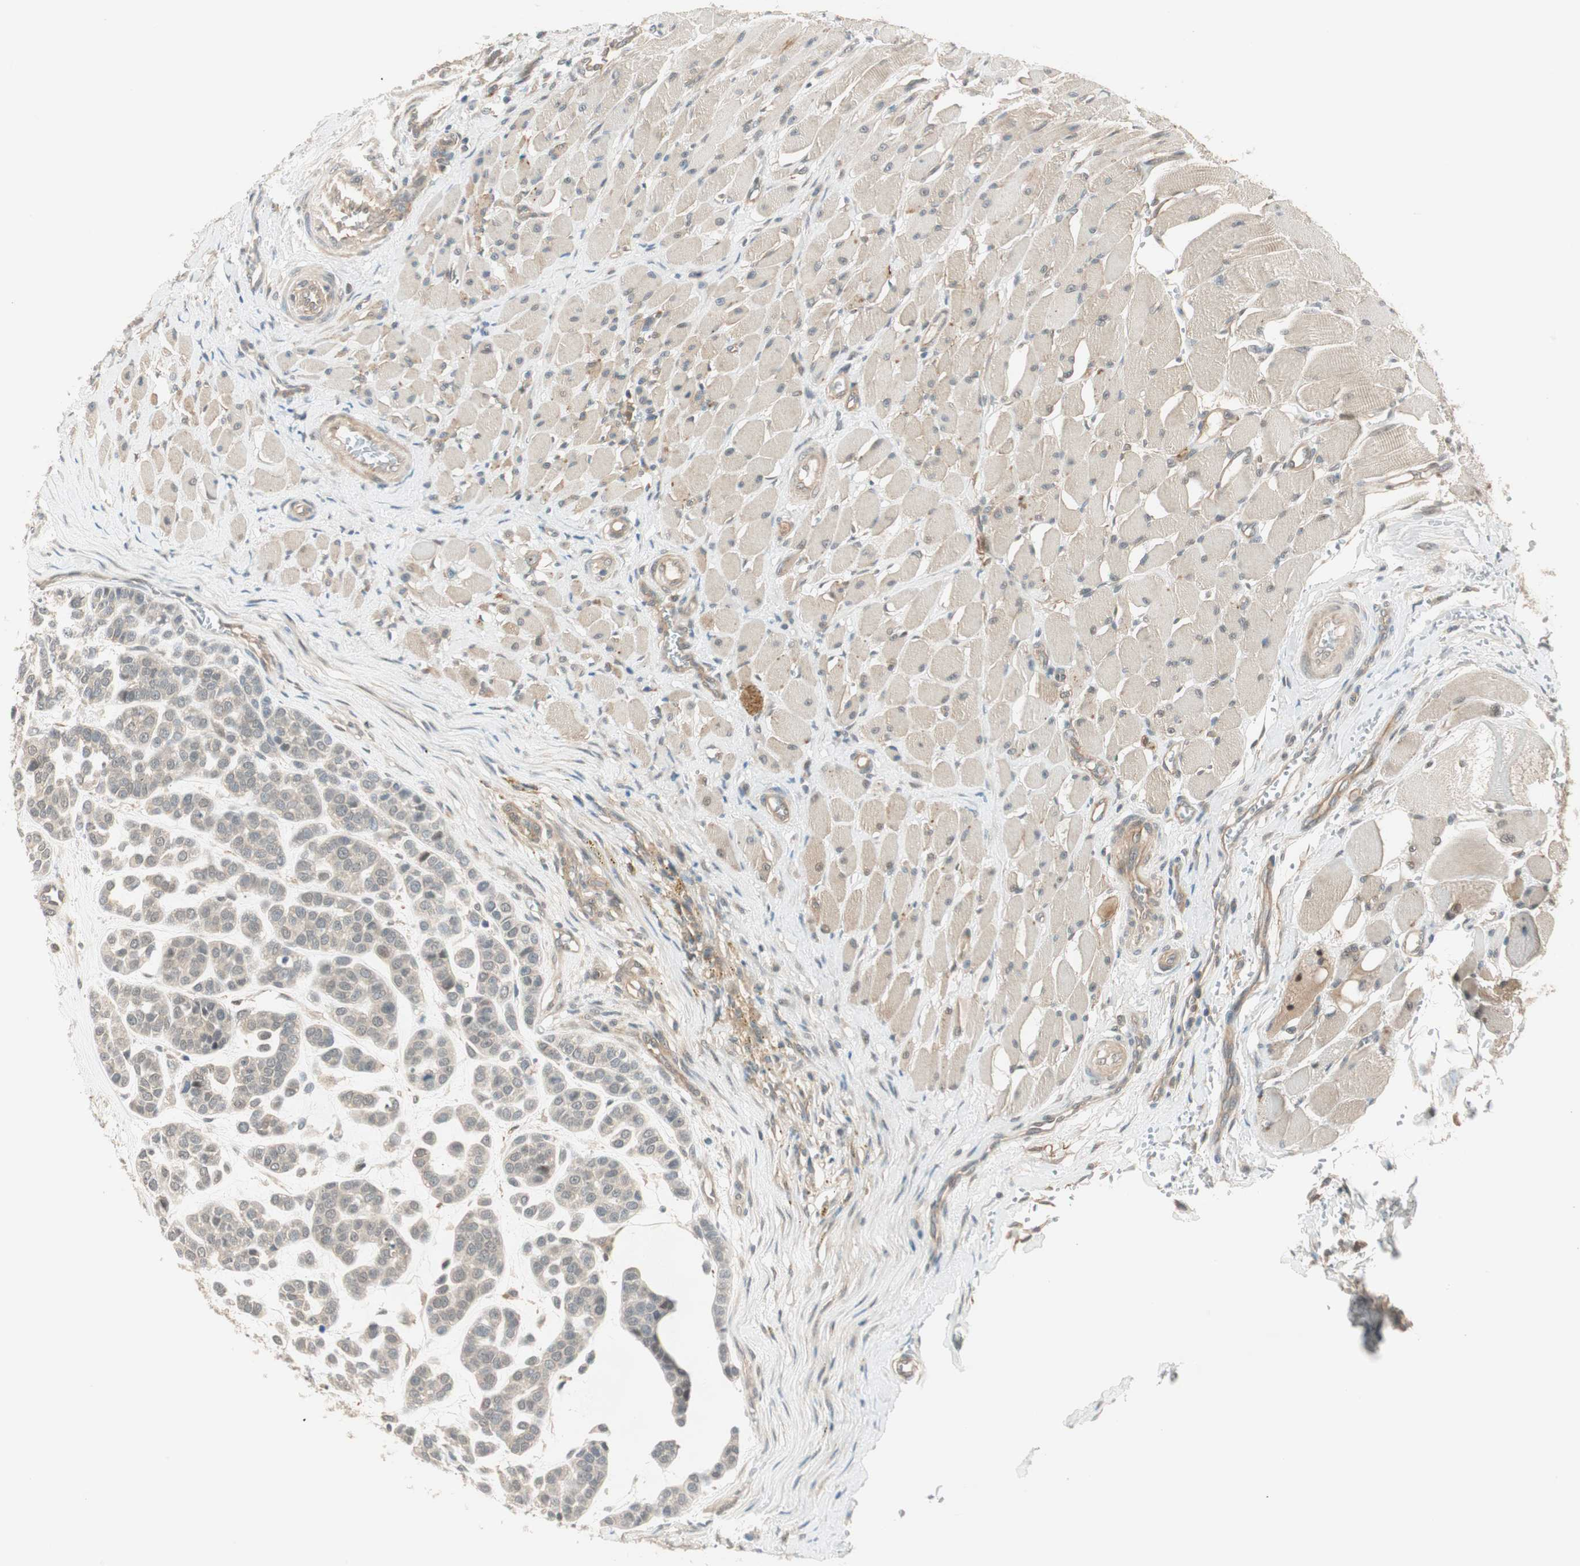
{"staining": {"intensity": "weak", "quantity": "25%-75%", "location": "cytoplasmic/membranous"}, "tissue": "head and neck cancer", "cell_type": "Tumor cells", "image_type": "cancer", "snomed": [{"axis": "morphology", "description": "Adenocarcinoma, NOS"}, {"axis": "morphology", "description": "Adenoma, NOS"}, {"axis": "topography", "description": "Head-Neck"}], "caption": "IHC histopathology image of human head and neck cancer stained for a protein (brown), which exhibits low levels of weak cytoplasmic/membranous expression in approximately 25%-75% of tumor cells.", "gene": "PSMD8", "patient": {"sex": "female", "age": 55}}